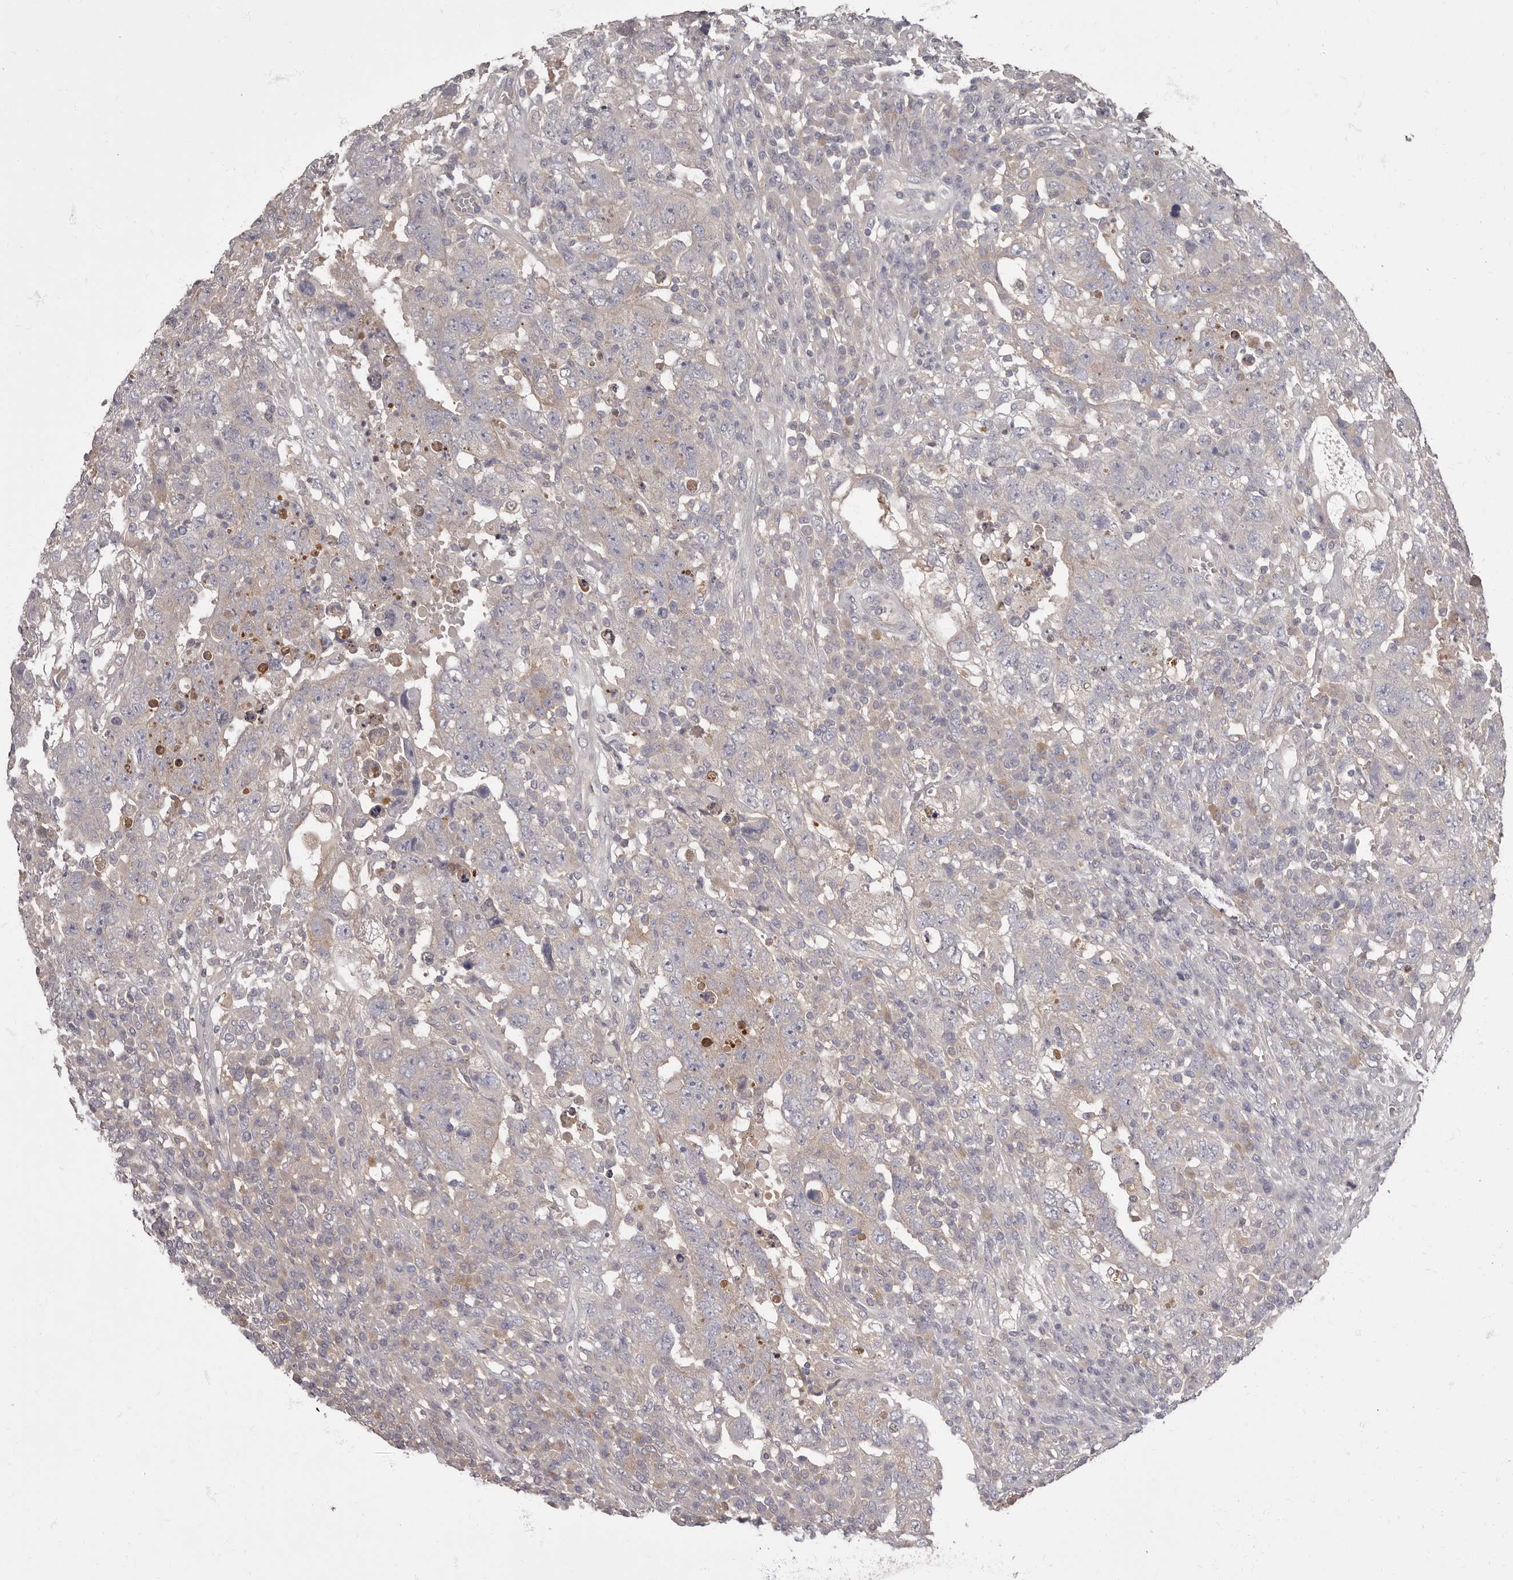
{"staining": {"intensity": "weak", "quantity": "<25%", "location": "cytoplasmic/membranous"}, "tissue": "testis cancer", "cell_type": "Tumor cells", "image_type": "cancer", "snomed": [{"axis": "morphology", "description": "Carcinoma, Embryonal, NOS"}, {"axis": "topography", "description": "Testis"}], "caption": "This micrograph is of testis cancer (embryonal carcinoma) stained with immunohistochemistry (IHC) to label a protein in brown with the nuclei are counter-stained blue. There is no positivity in tumor cells.", "gene": "APEH", "patient": {"sex": "male", "age": 26}}